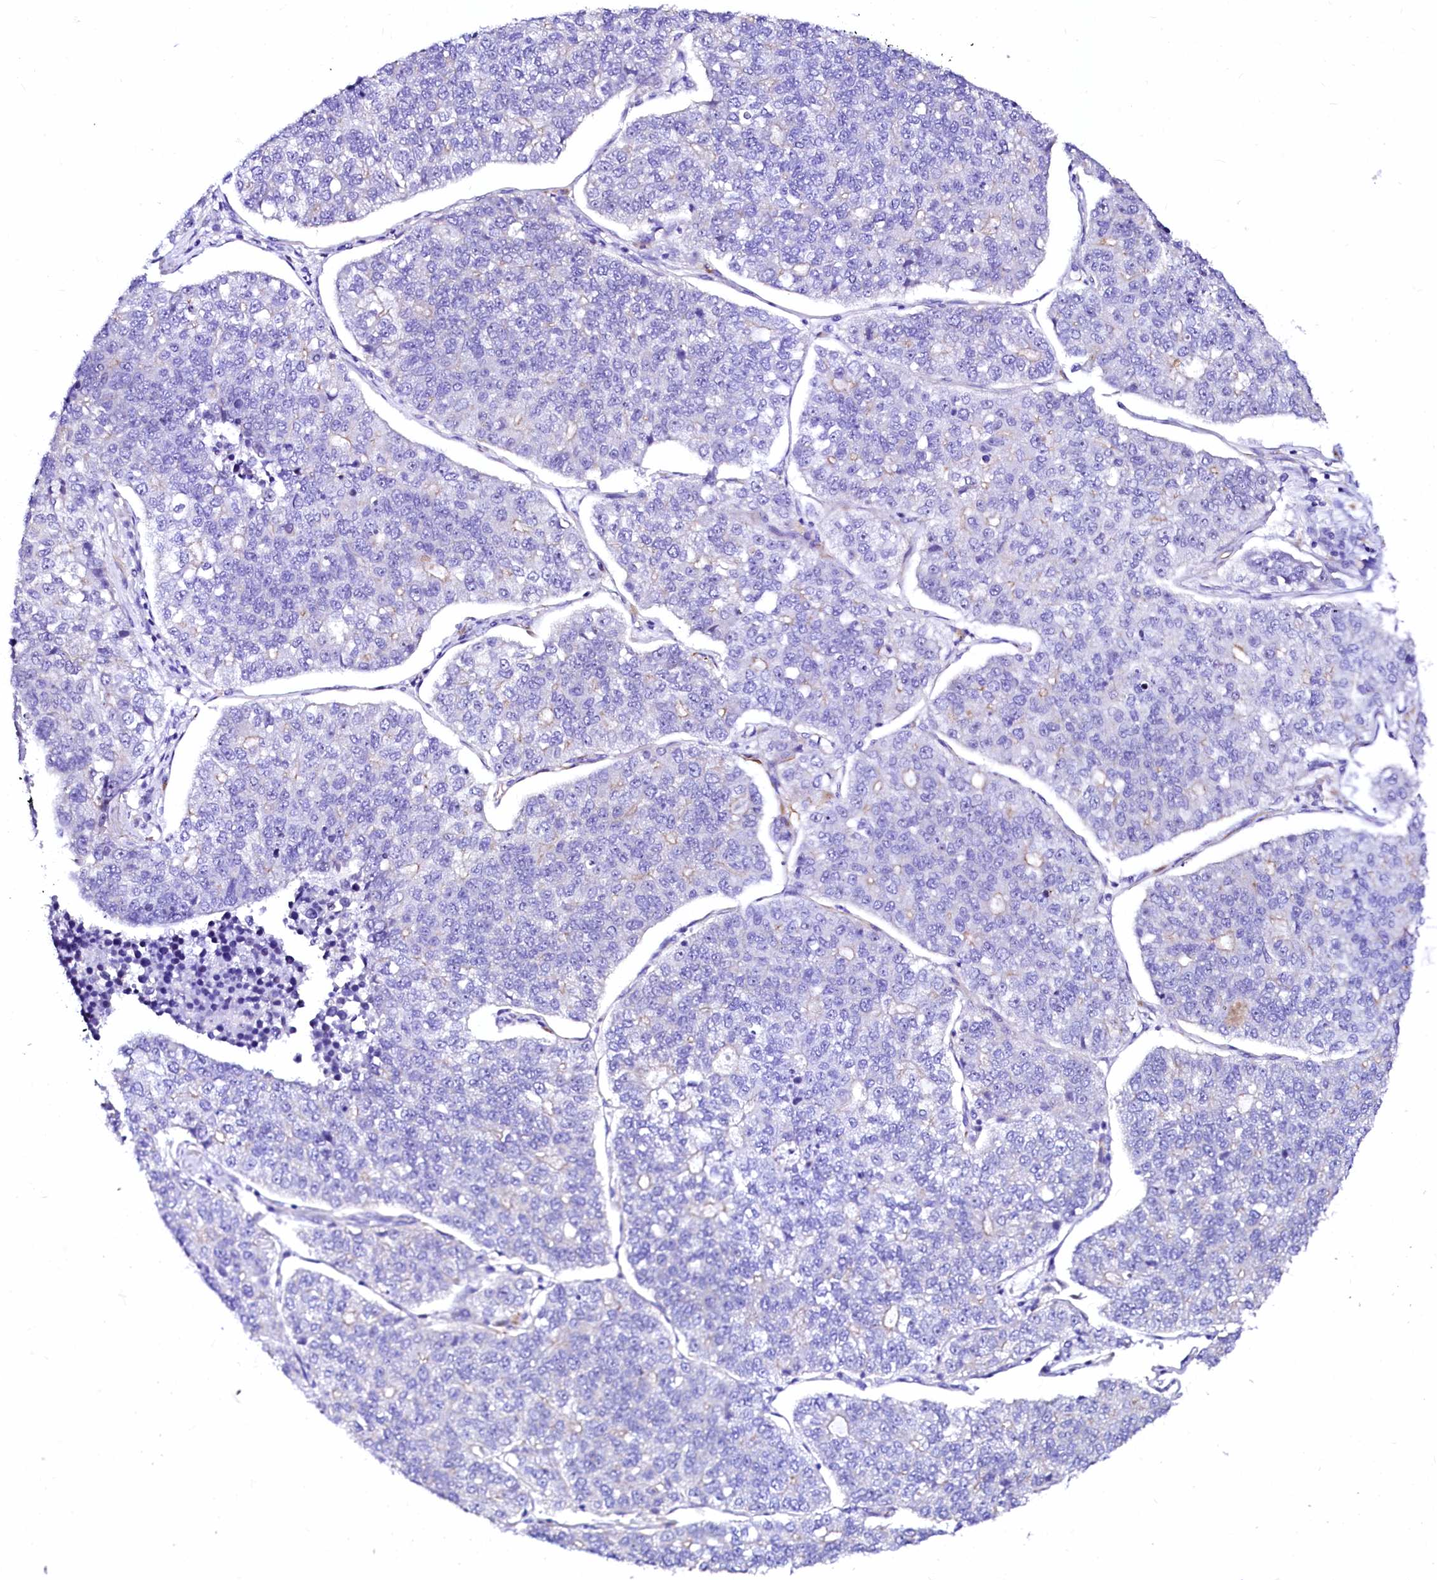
{"staining": {"intensity": "negative", "quantity": "none", "location": "none"}, "tissue": "lung cancer", "cell_type": "Tumor cells", "image_type": "cancer", "snomed": [{"axis": "morphology", "description": "Adenocarcinoma, NOS"}, {"axis": "topography", "description": "Lung"}], "caption": "Immunohistochemistry (IHC) histopathology image of neoplastic tissue: human lung cancer (adenocarcinoma) stained with DAB shows no significant protein expression in tumor cells.", "gene": "SFR1", "patient": {"sex": "male", "age": 49}}